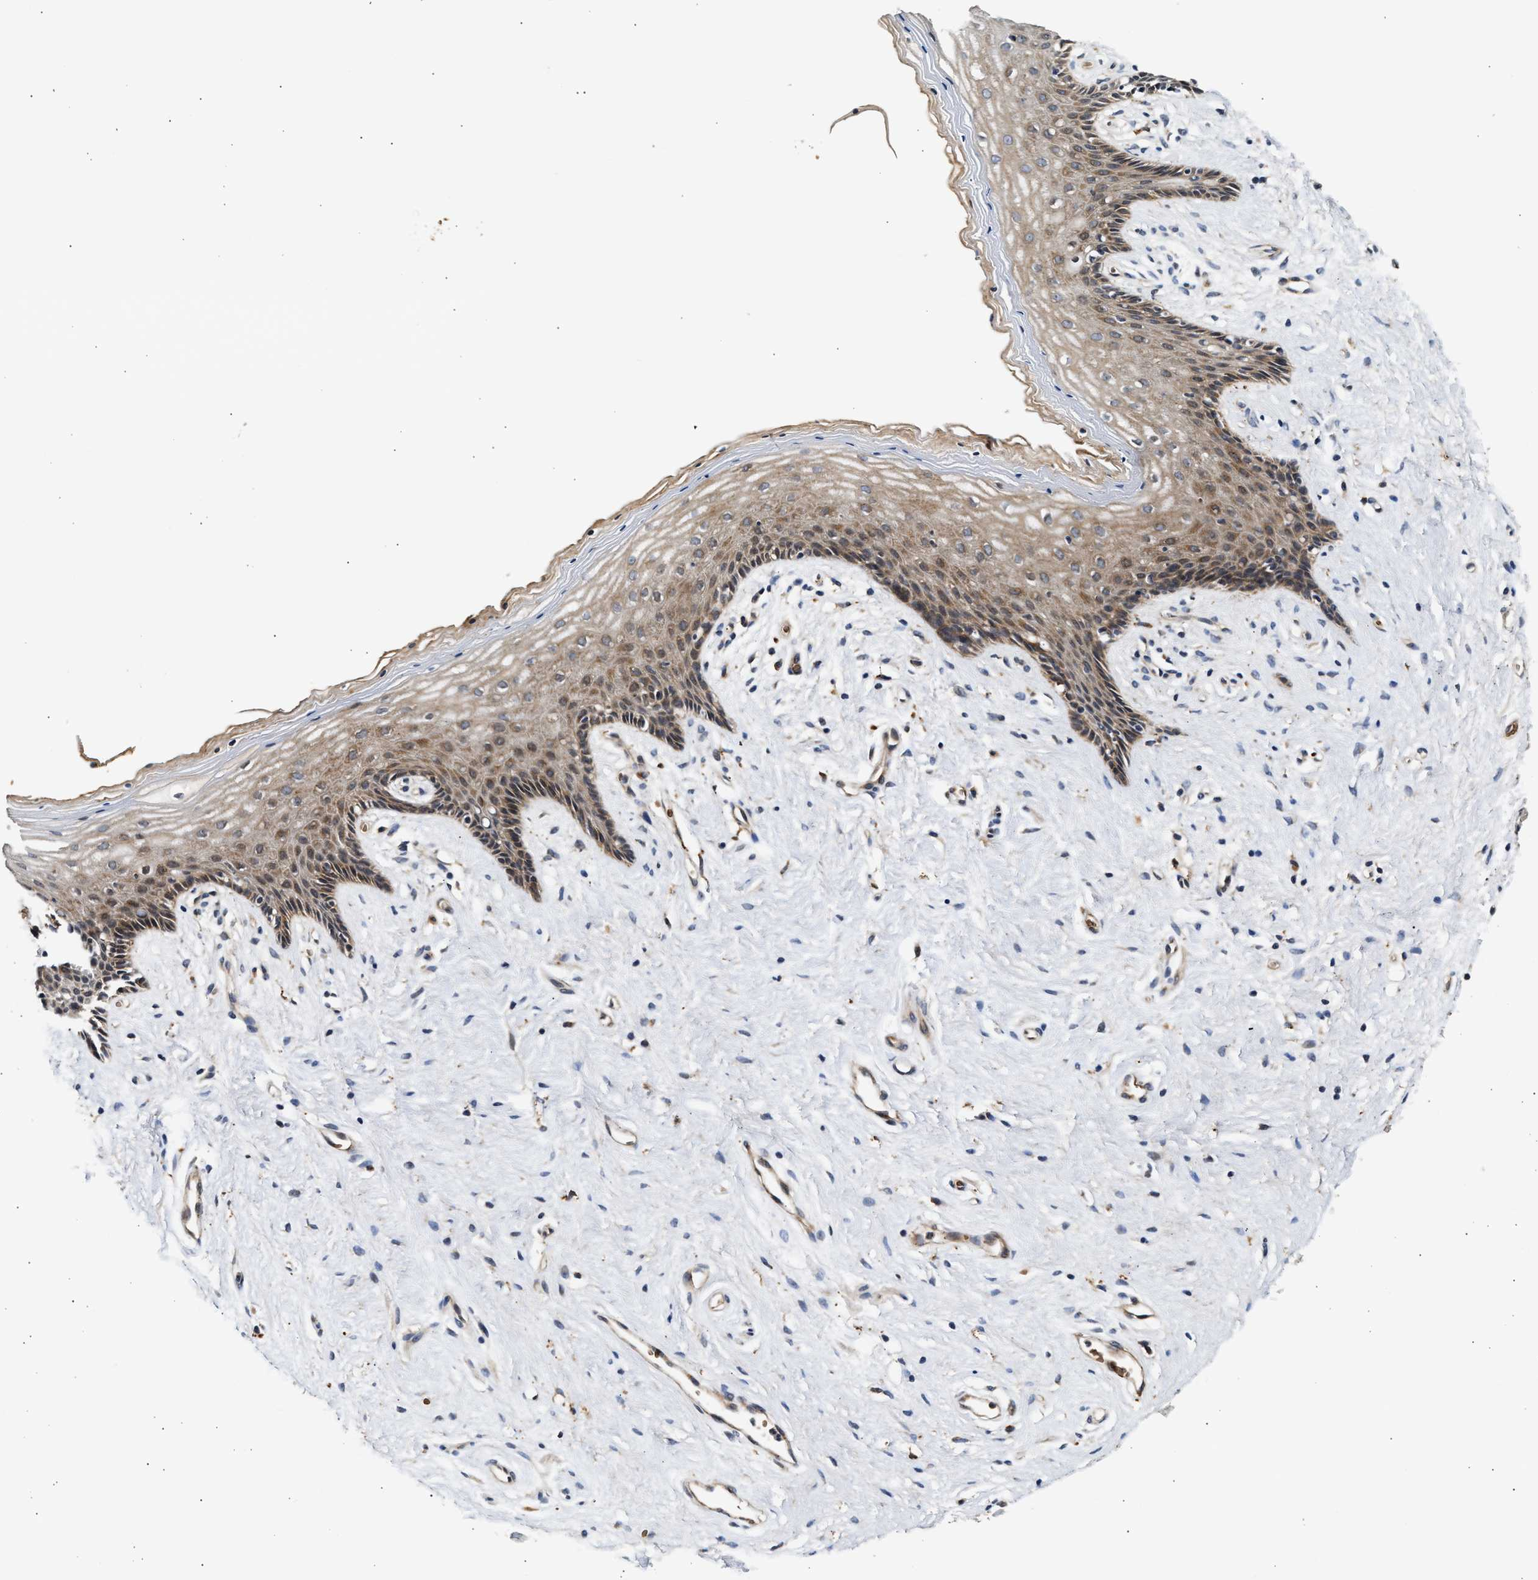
{"staining": {"intensity": "moderate", "quantity": ">75%", "location": "cytoplasmic/membranous,nuclear"}, "tissue": "vagina", "cell_type": "Squamous epithelial cells", "image_type": "normal", "snomed": [{"axis": "morphology", "description": "Normal tissue, NOS"}, {"axis": "topography", "description": "Vagina"}], "caption": "Immunohistochemistry micrograph of benign human vagina stained for a protein (brown), which exhibits medium levels of moderate cytoplasmic/membranous,nuclear positivity in about >75% of squamous epithelial cells.", "gene": "PLD3", "patient": {"sex": "female", "age": 44}}